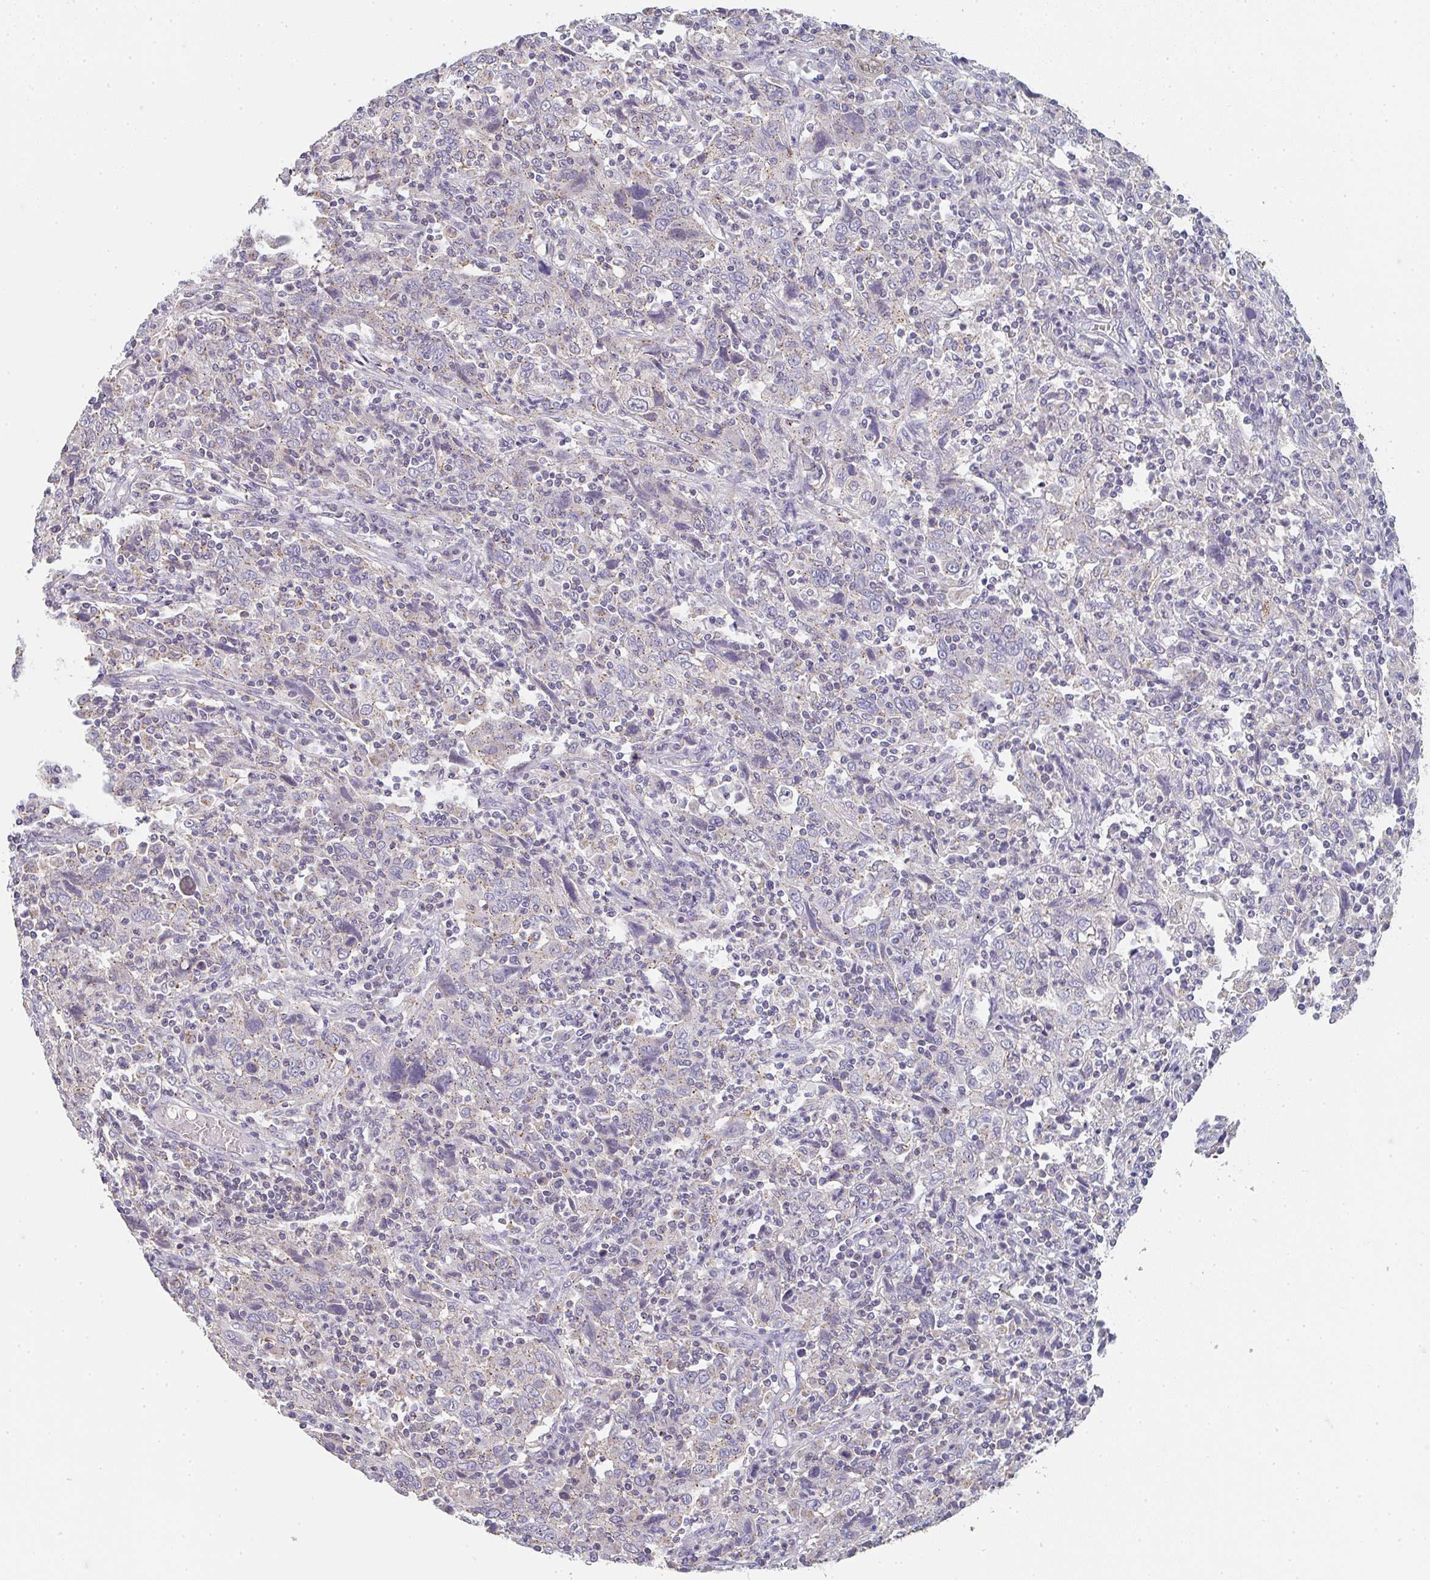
{"staining": {"intensity": "negative", "quantity": "none", "location": "none"}, "tissue": "cervical cancer", "cell_type": "Tumor cells", "image_type": "cancer", "snomed": [{"axis": "morphology", "description": "Squamous cell carcinoma, NOS"}, {"axis": "topography", "description": "Cervix"}], "caption": "Tumor cells are negative for protein expression in human cervical cancer.", "gene": "CHMP5", "patient": {"sex": "female", "age": 46}}